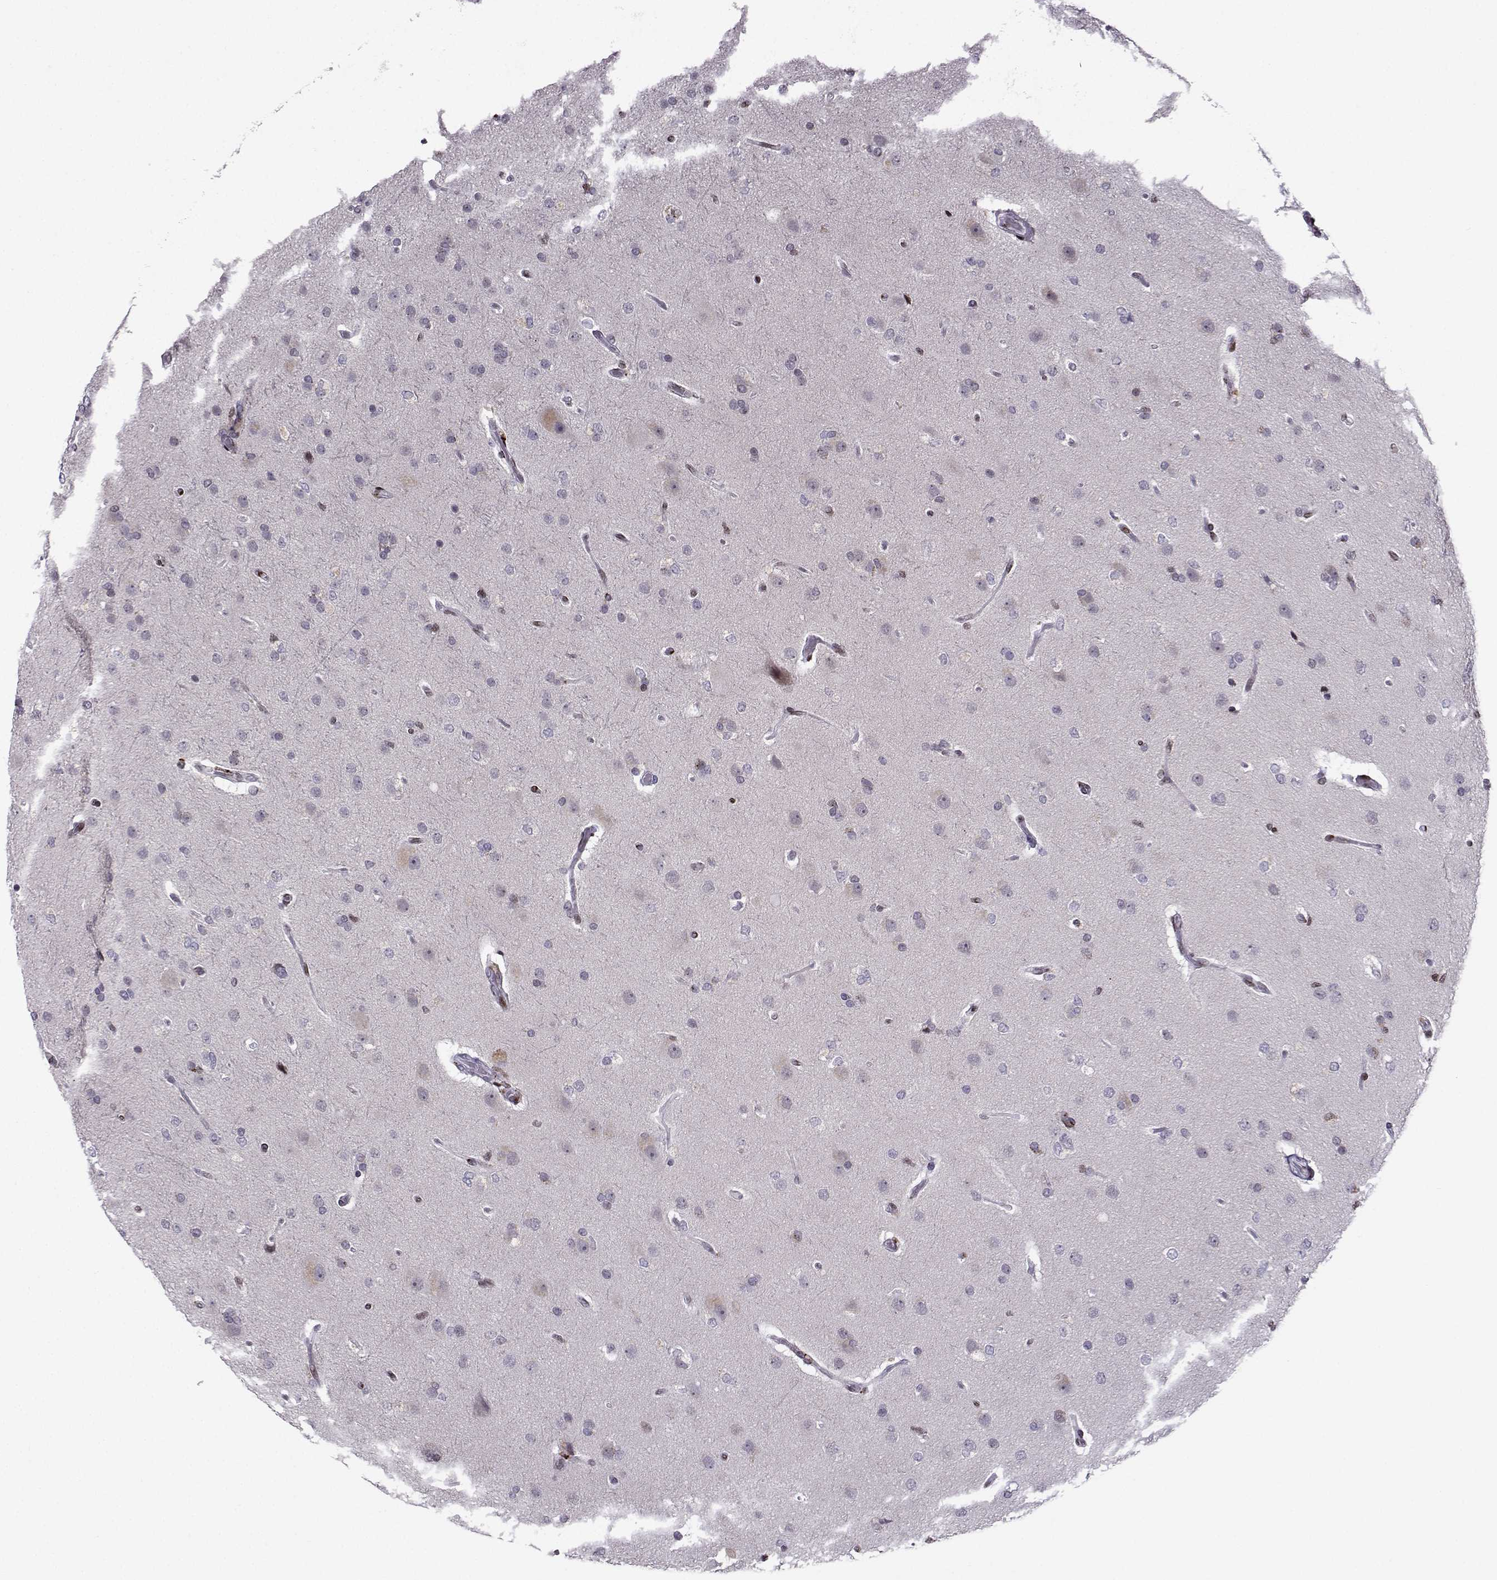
{"staining": {"intensity": "negative", "quantity": "none", "location": "none"}, "tissue": "glioma", "cell_type": "Tumor cells", "image_type": "cancer", "snomed": [{"axis": "morphology", "description": "Glioma, malignant, High grade"}, {"axis": "topography", "description": "Brain"}], "caption": "An IHC micrograph of malignant glioma (high-grade) is shown. There is no staining in tumor cells of malignant glioma (high-grade). (Brightfield microscopy of DAB (3,3'-diaminobenzidine) IHC at high magnification).", "gene": "ZNF19", "patient": {"sex": "male", "age": 68}}